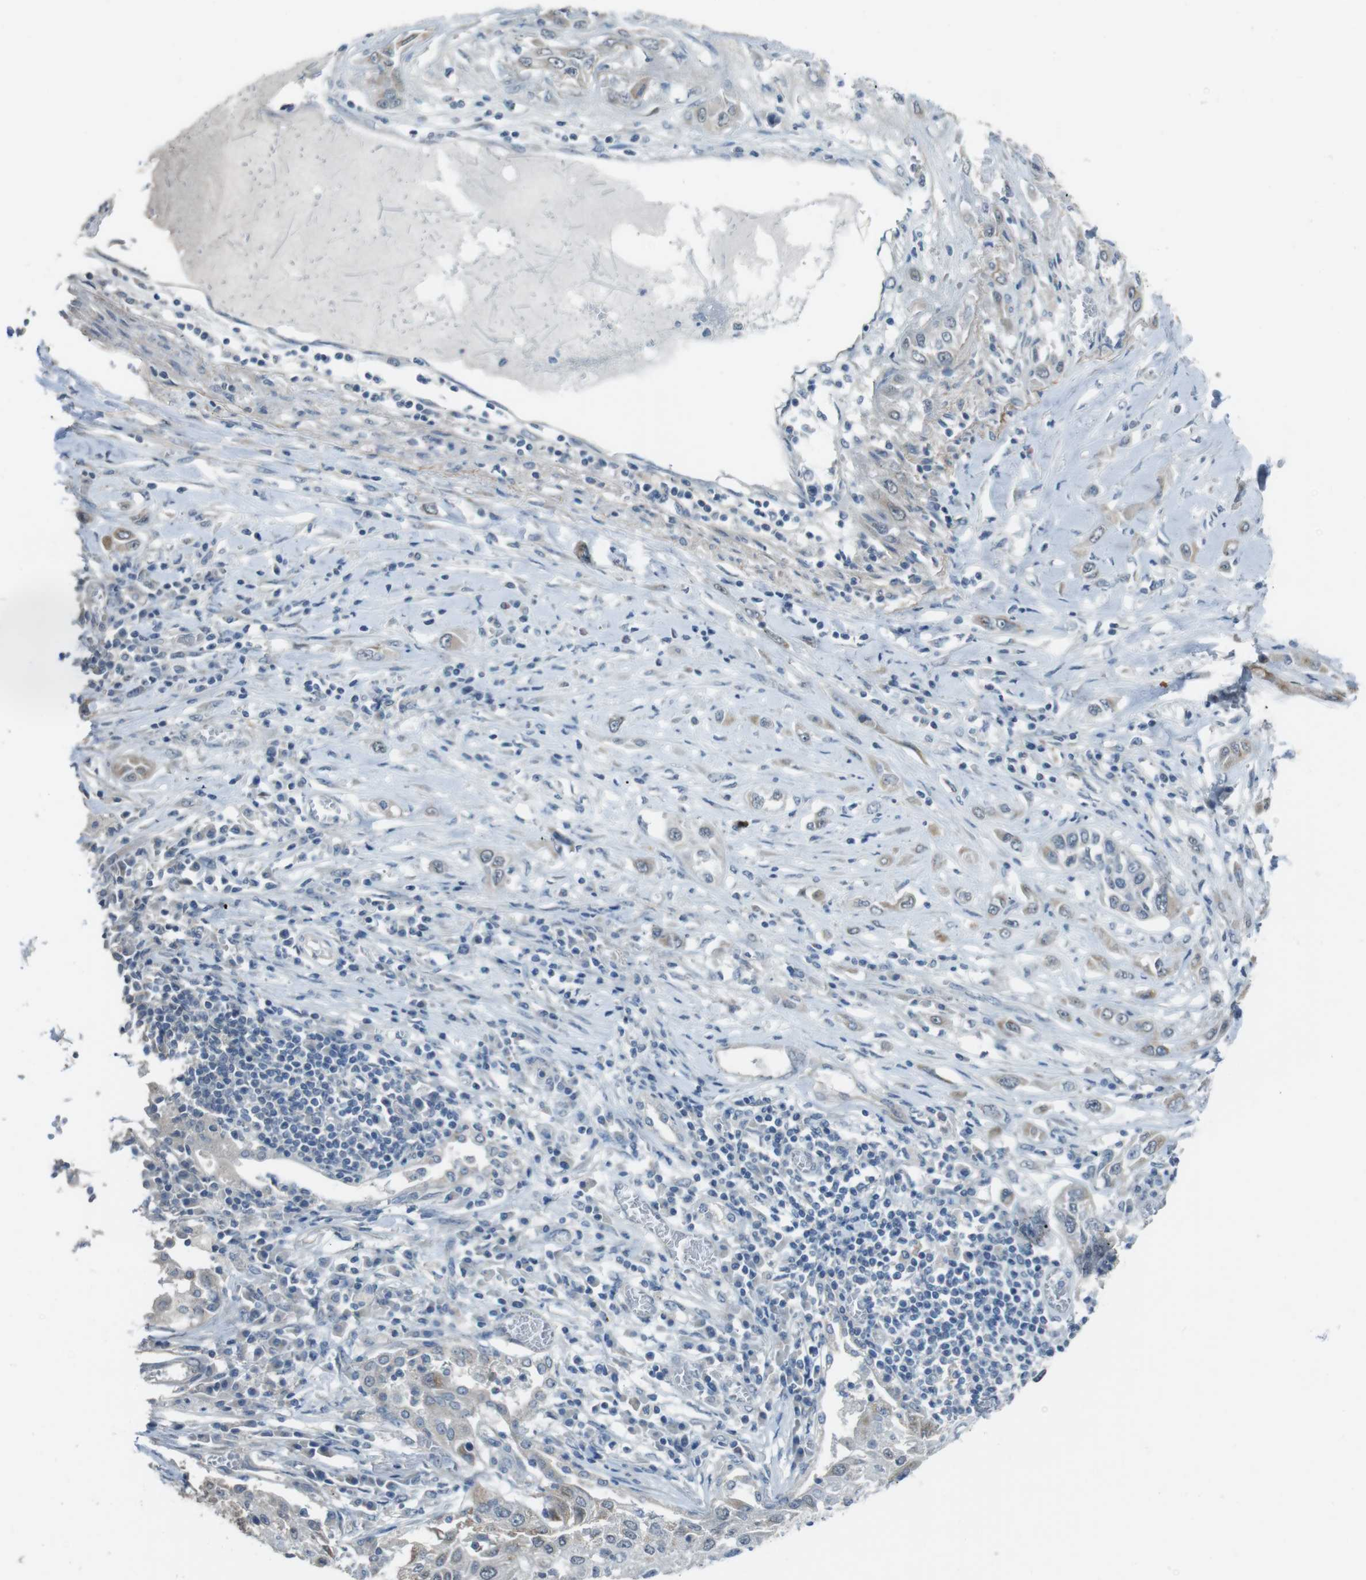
{"staining": {"intensity": "weak", "quantity": "25%-75%", "location": "cytoplasmic/membranous"}, "tissue": "lung cancer", "cell_type": "Tumor cells", "image_type": "cancer", "snomed": [{"axis": "morphology", "description": "Squamous cell carcinoma, NOS"}, {"axis": "topography", "description": "Lung"}], "caption": "Tumor cells exhibit weak cytoplasmic/membranous positivity in about 25%-75% of cells in lung cancer (squamous cell carcinoma).", "gene": "ENTPD7", "patient": {"sex": "male", "age": 71}}